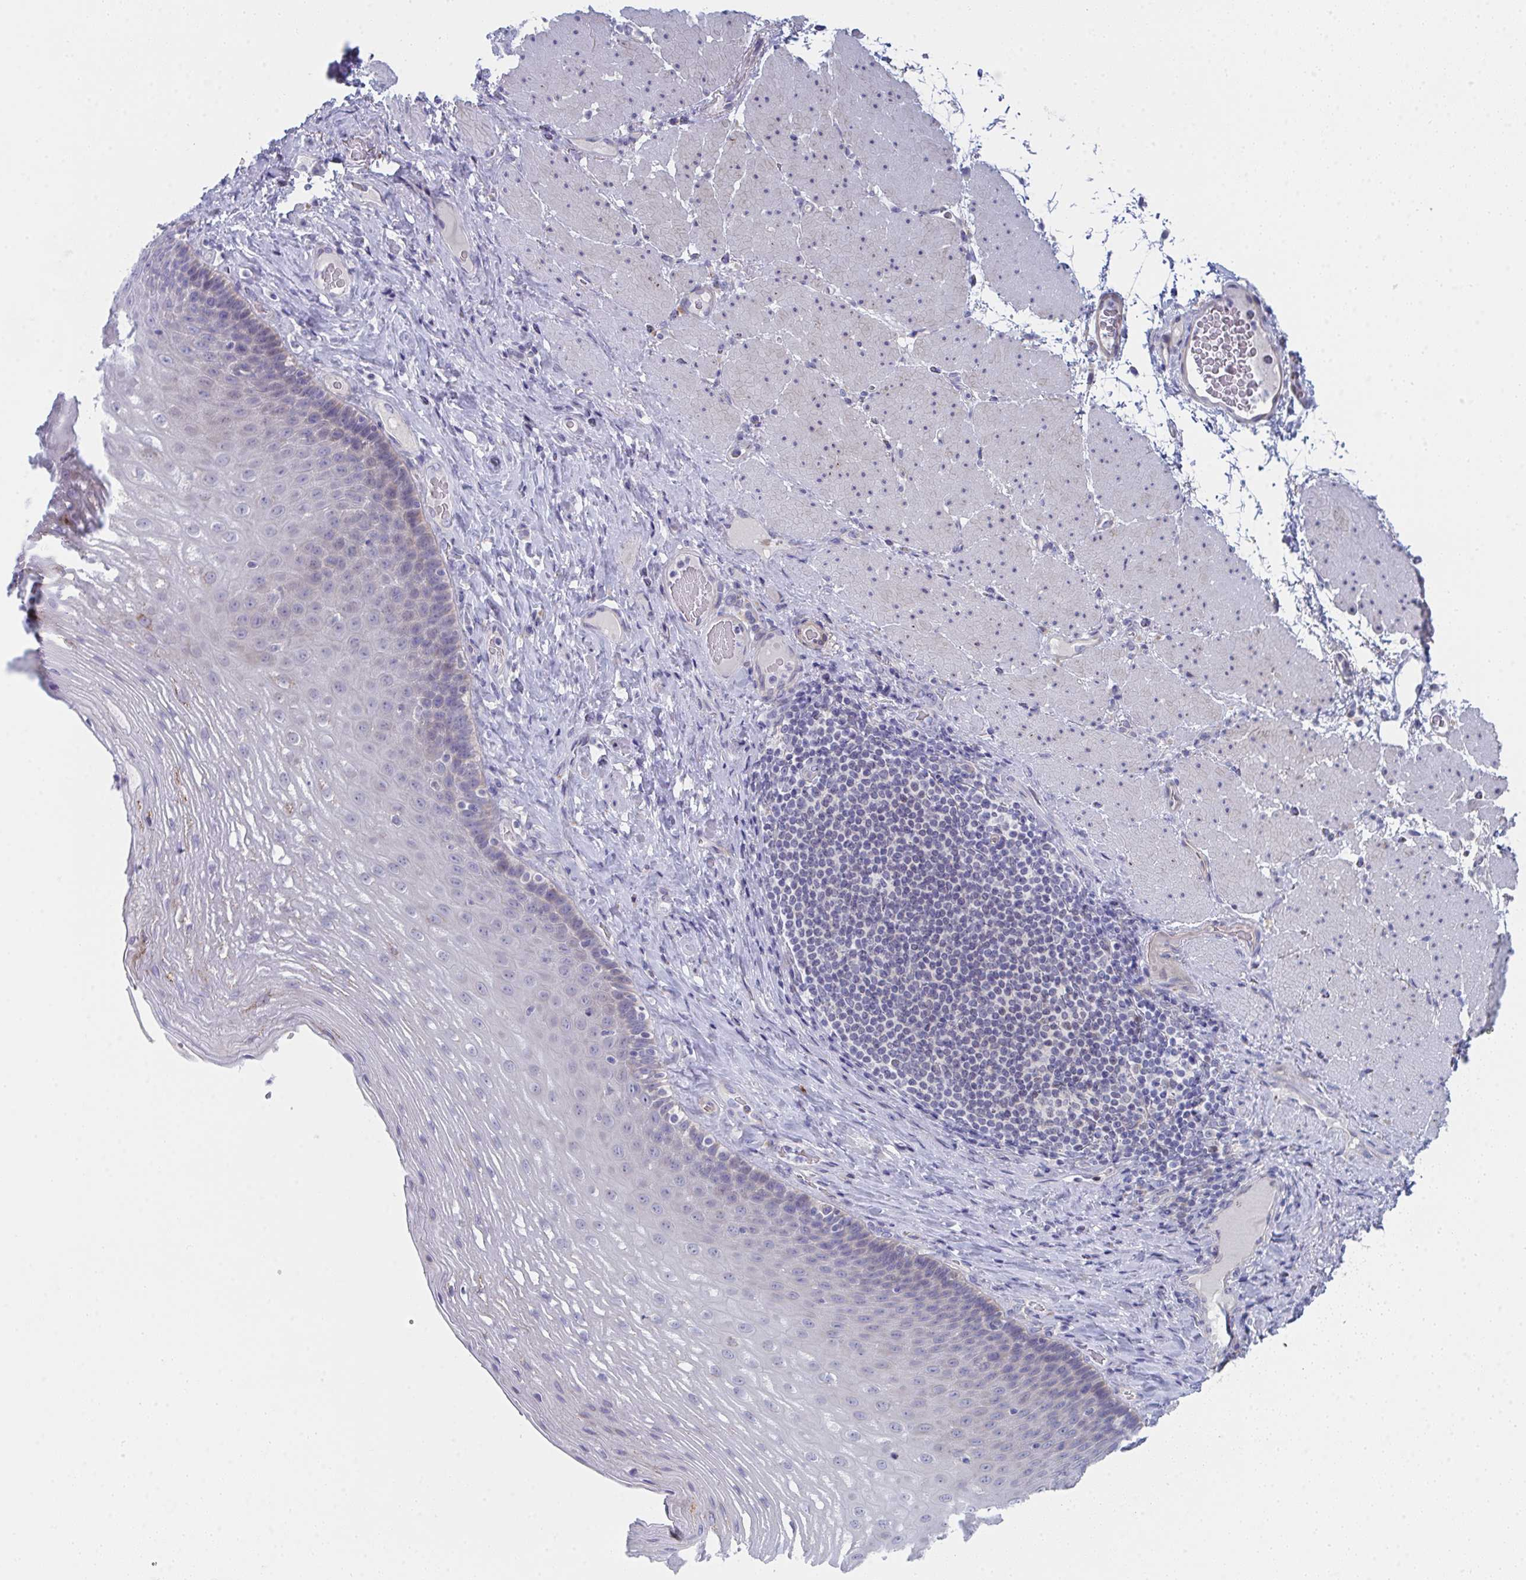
{"staining": {"intensity": "moderate", "quantity": "<25%", "location": "cytoplasmic/membranous"}, "tissue": "esophagus", "cell_type": "Squamous epithelial cells", "image_type": "normal", "snomed": [{"axis": "morphology", "description": "Normal tissue, NOS"}, {"axis": "topography", "description": "Esophagus"}], "caption": "IHC photomicrograph of benign esophagus stained for a protein (brown), which exhibits low levels of moderate cytoplasmic/membranous expression in approximately <25% of squamous epithelial cells.", "gene": "VWDE", "patient": {"sex": "male", "age": 62}}